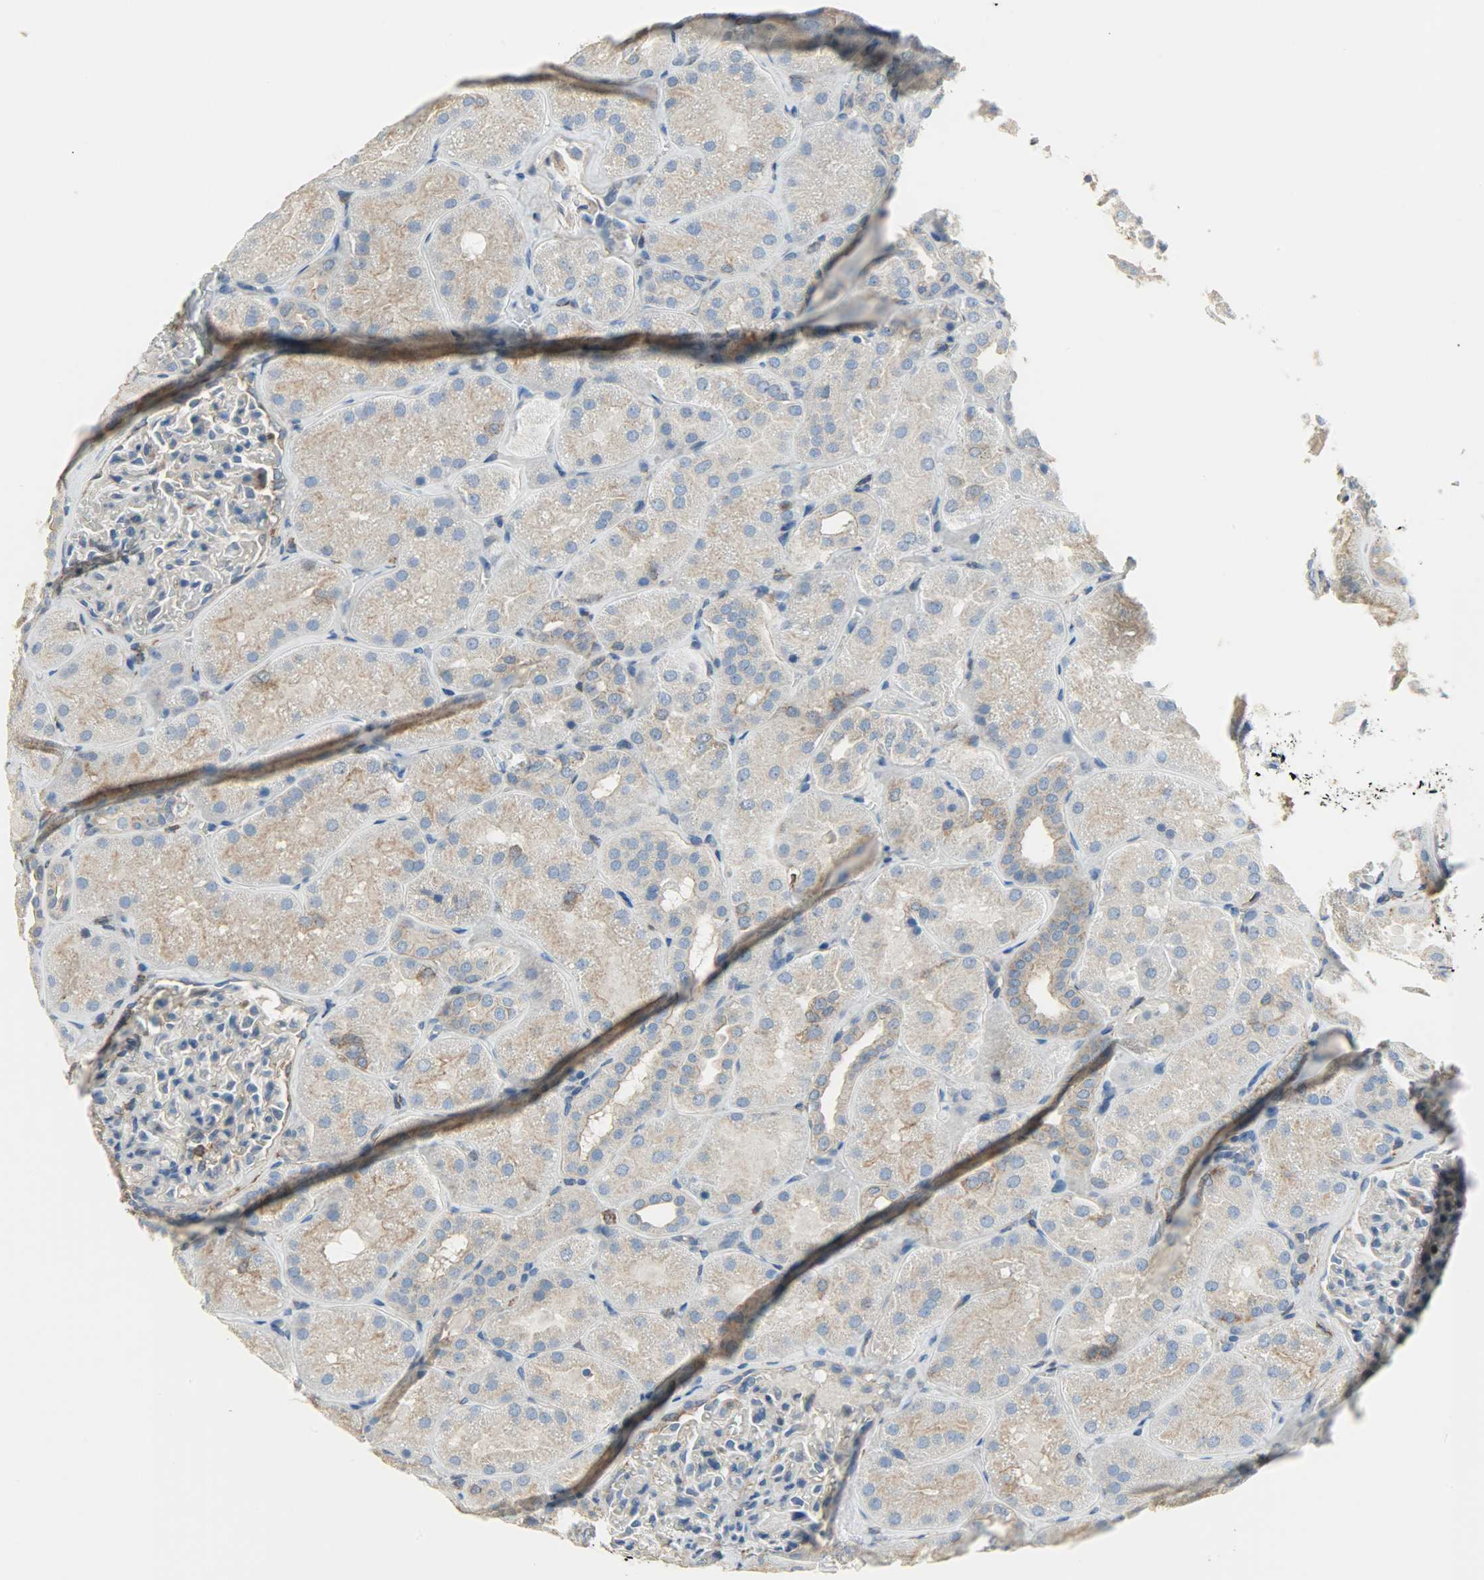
{"staining": {"intensity": "weak", "quantity": "25%-75%", "location": "cytoplasmic/membranous"}, "tissue": "kidney", "cell_type": "Cells in glomeruli", "image_type": "normal", "snomed": [{"axis": "morphology", "description": "Normal tissue, NOS"}, {"axis": "topography", "description": "Kidney"}], "caption": "The histopathology image displays a brown stain indicating the presence of a protein in the cytoplasmic/membranous of cells in glomeruli in kidney.", "gene": "DNAJA4", "patient": {"sex": "male", "age": 28}}